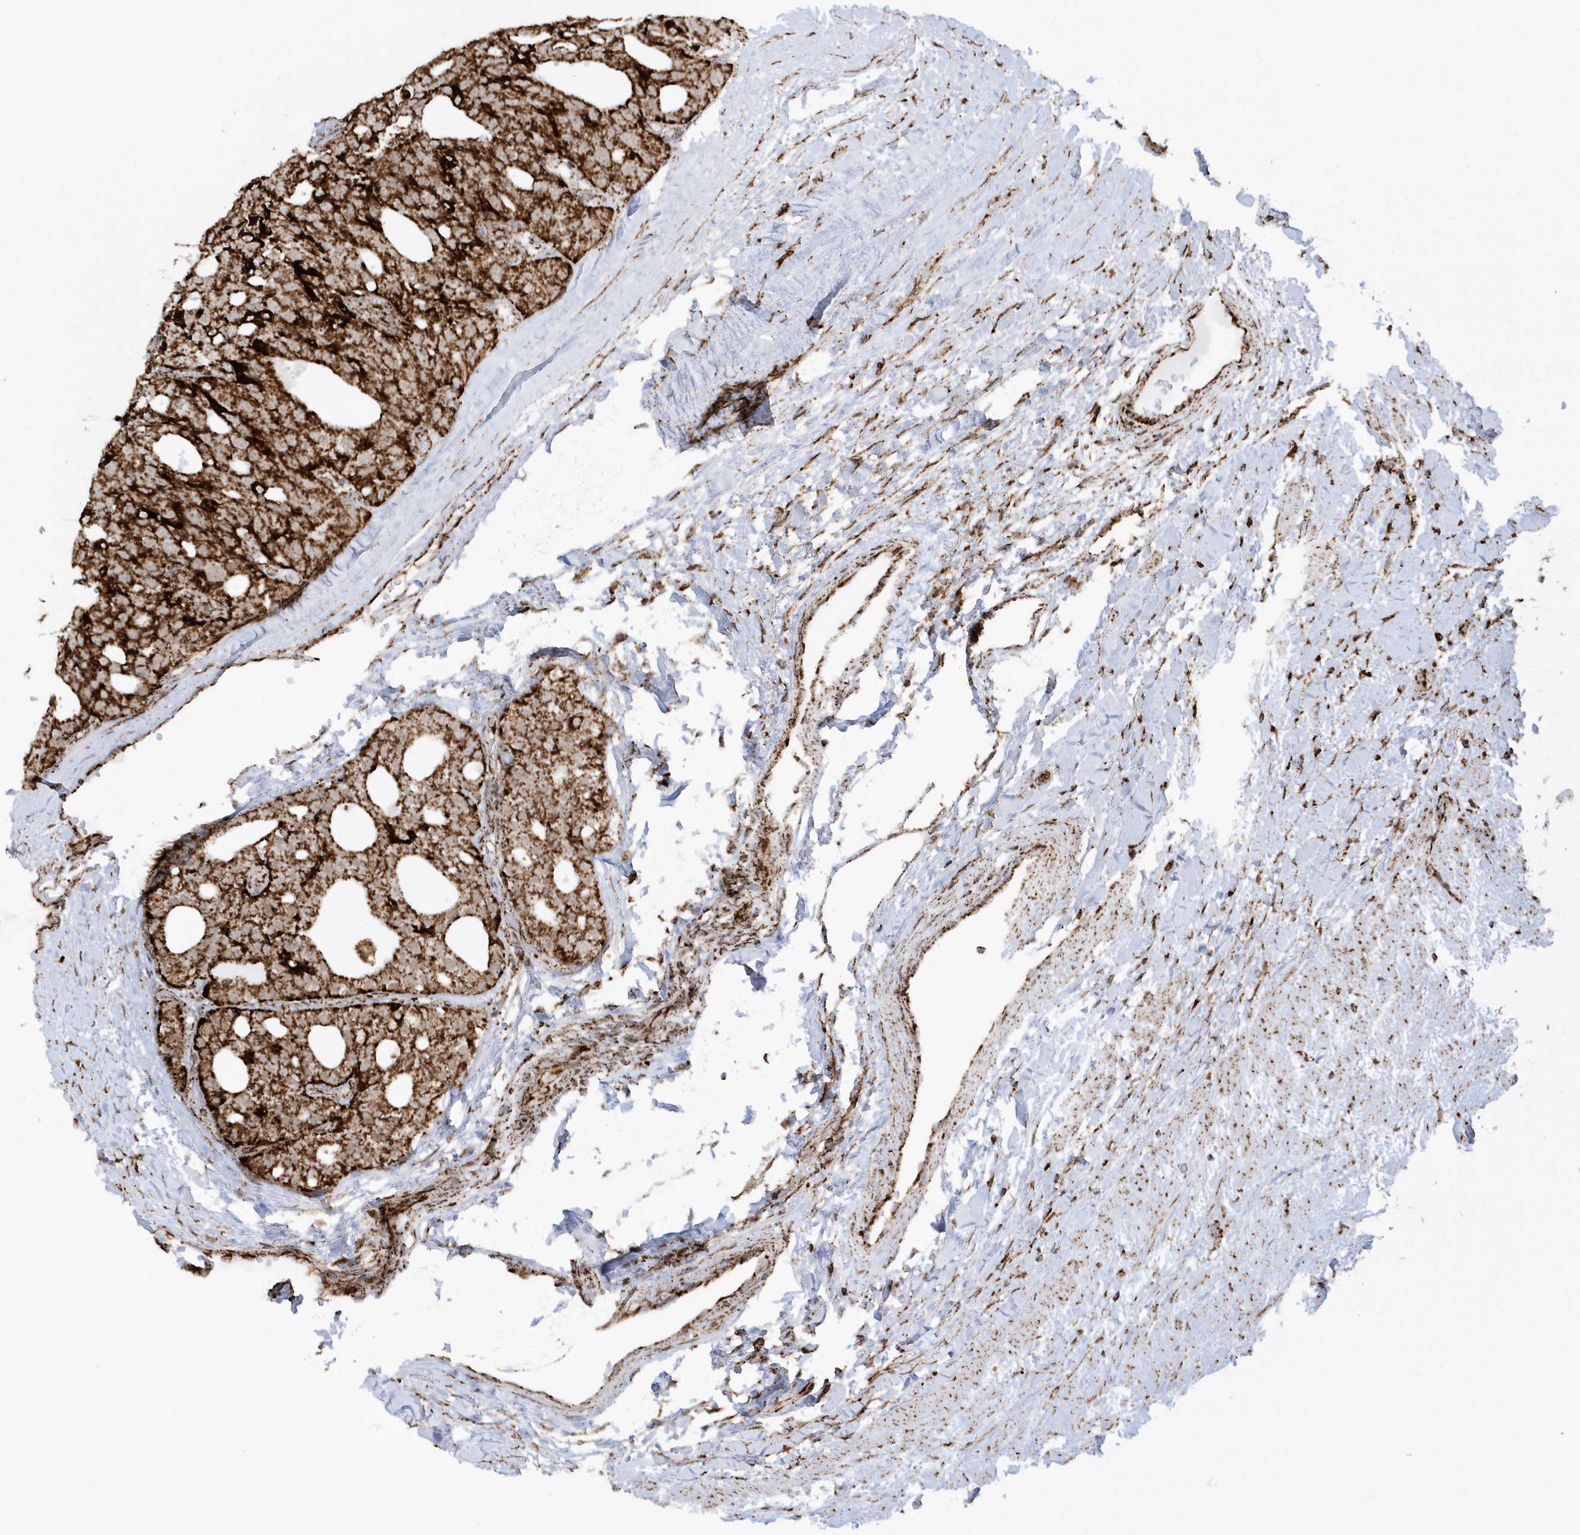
{"staining": {"intensity": "strong", "quantity": ">75%", "location": "cytoplasmic/membranous"}, "tissue": "thyroid cancer", "cell_type": "Tumor cells", "image_type": "cancer", "snomed": [{"axis": "morphology", "description": "Follicular adenoma carcinoma, NOS"}, {"axis": "topography", "description": "Thyroid gland"}], "caption": "A photomicrograph of follicular adenoma carcinoma (thyroid) stained for a protein demonstrates strong cytoplasmic/membranous brown staining in tumor cells.", "gene": "CRY2", "patient": {"sex": "male", "age": 75}}